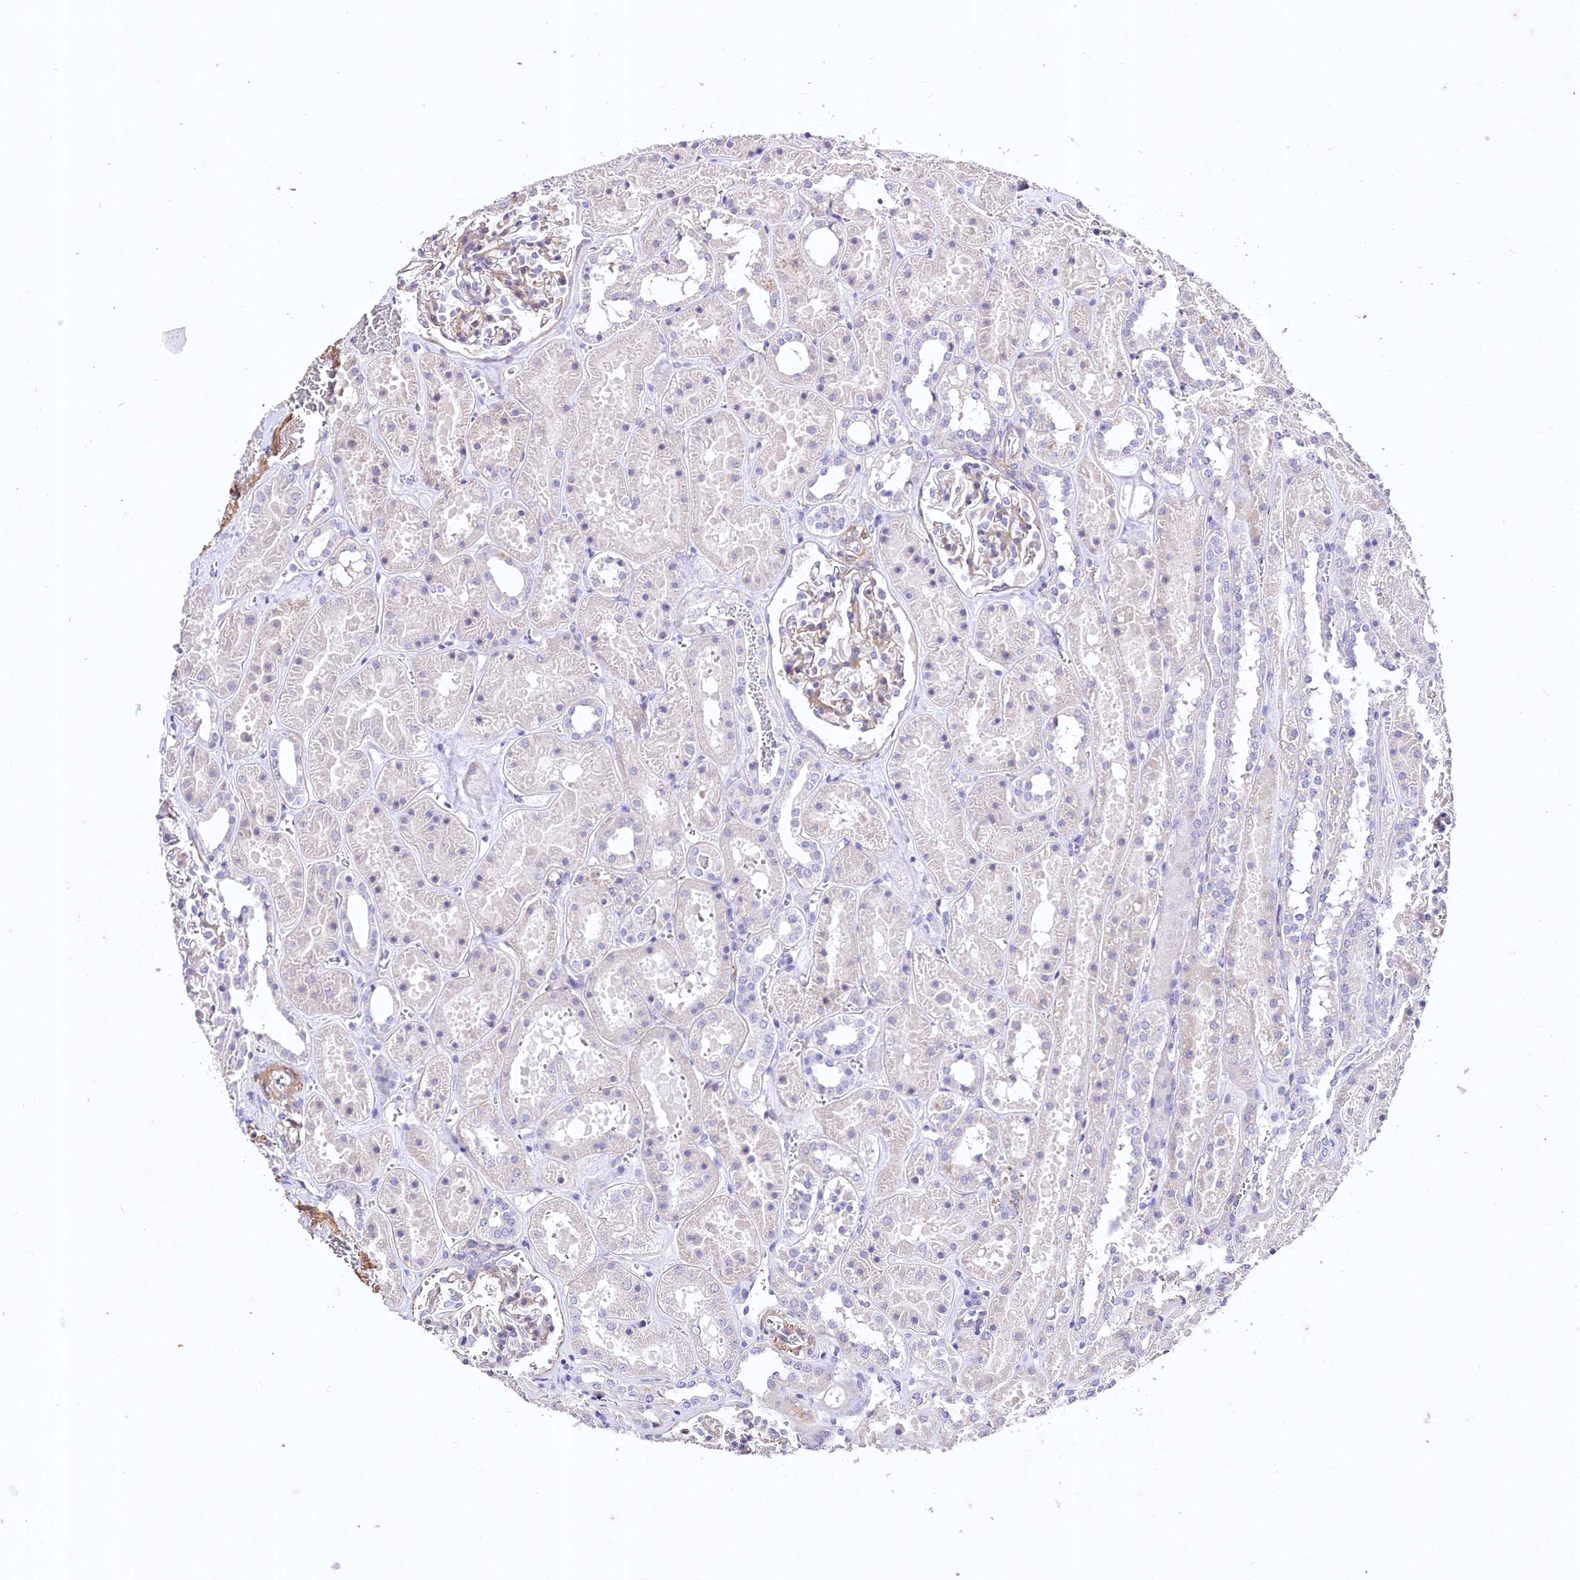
{"staining": {"intensity": "negative", "quantity": "none", "location": "none"}, "tissue": "kidney", "cell_type": "Cells in glomeruli", "image_type": "normal", "snomed": [{"axis": "morphology", "description": "Normal tissue, NOS"}, {"axis": "topography", "description": "Kidney"}], "caption": "The histopathology image exhibits no significant positivity in cells in glomeruli of kidney.", "gene": "RDH16", "patient": {"sex": "female", "age": 41}}